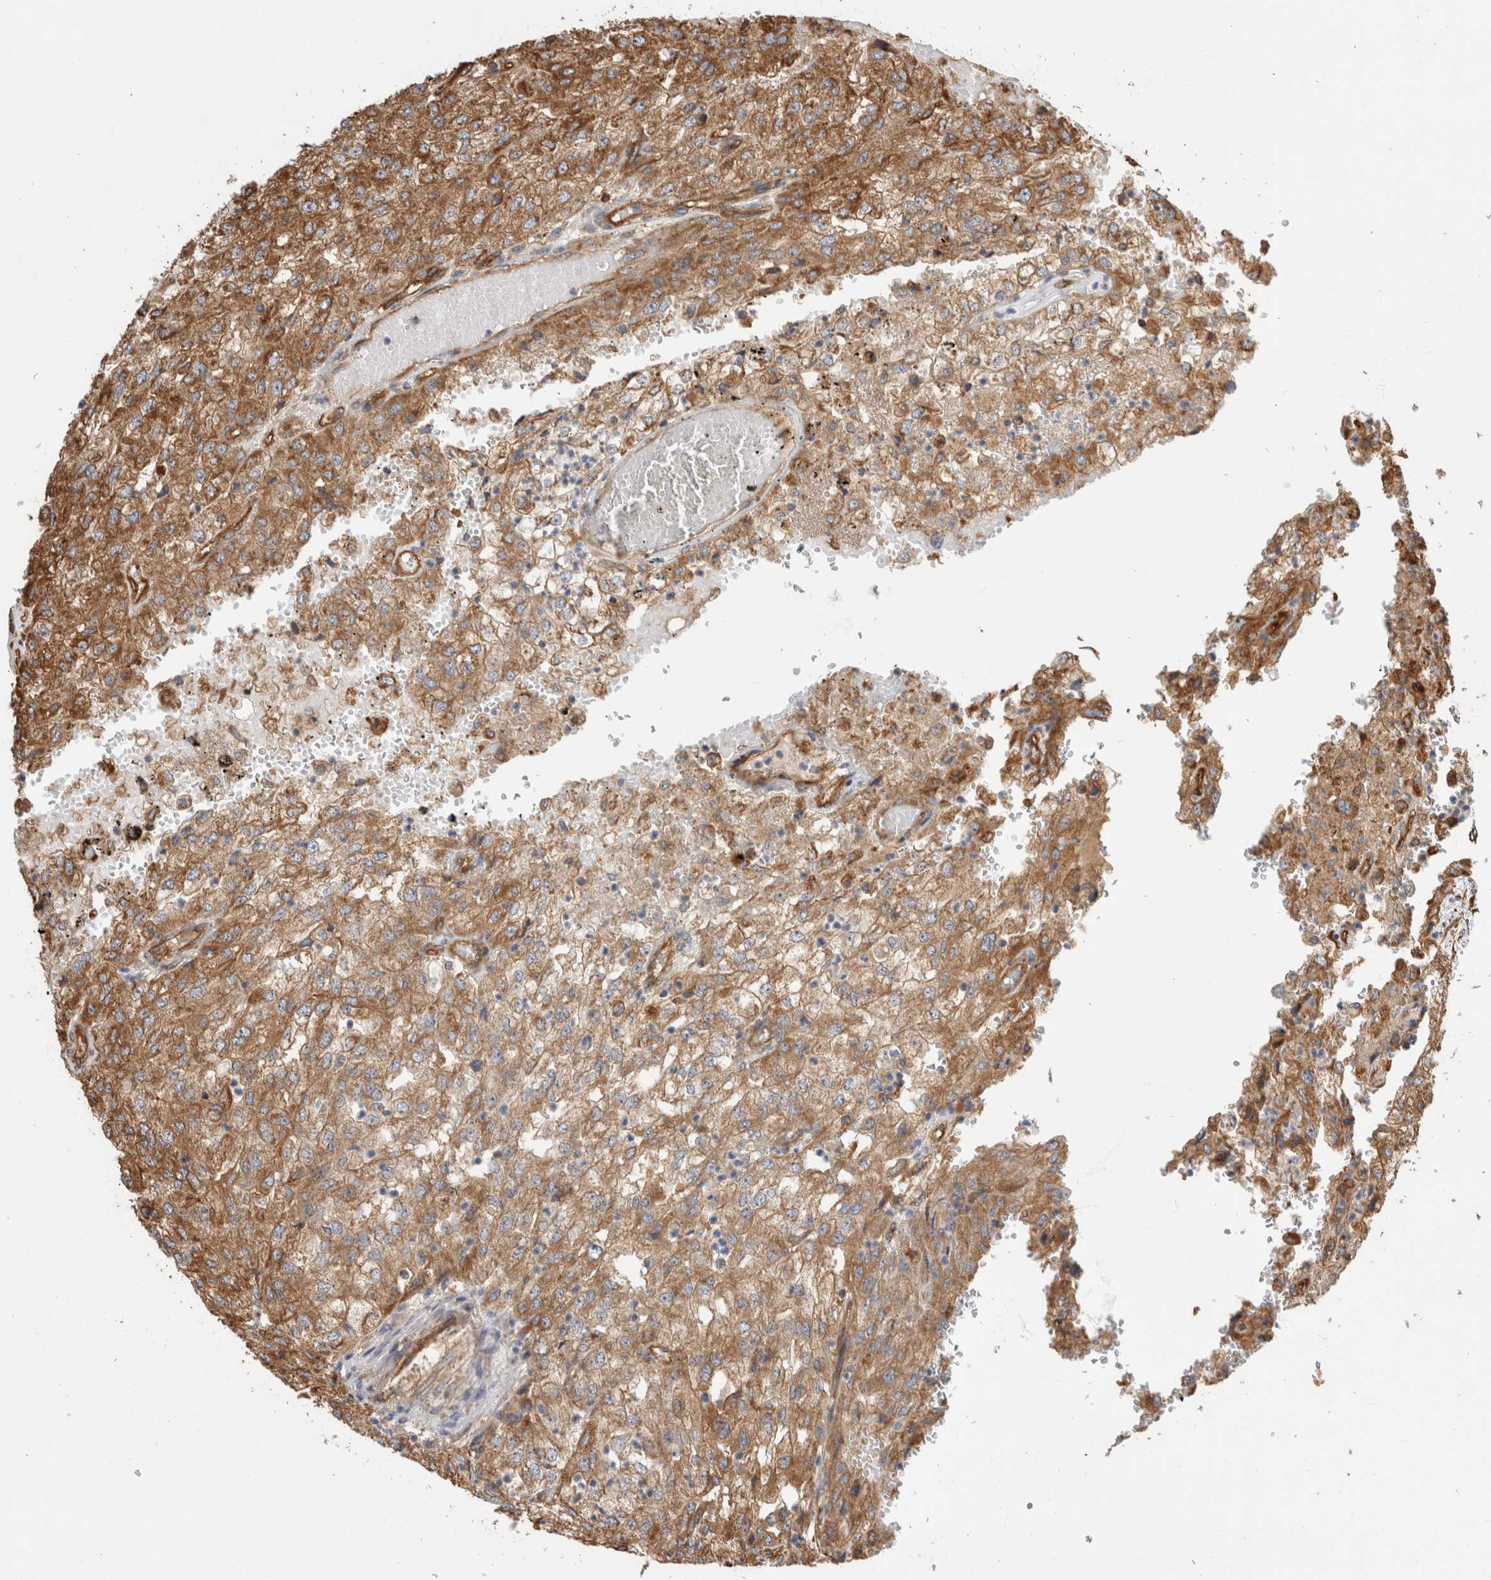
{"staining": {"intensity": "moderate", "quantity": ">75%", "location": "cytoplasmic/membranous"}, "tissue": "renal cancer", "cell_type": "Tumor cells", "image_type": "cancer", "snomed": [{"axis": "morphology", "description": "Adenocarcinoma, NOS"}, {"axis": "topography", "description": "Kidney"}], "caption": "Human renal cancer stained with a protein marker shows moderate staining in tumor cells.", "gene": "ZNF397", "patient": {"sex": "female", "age": 54}}